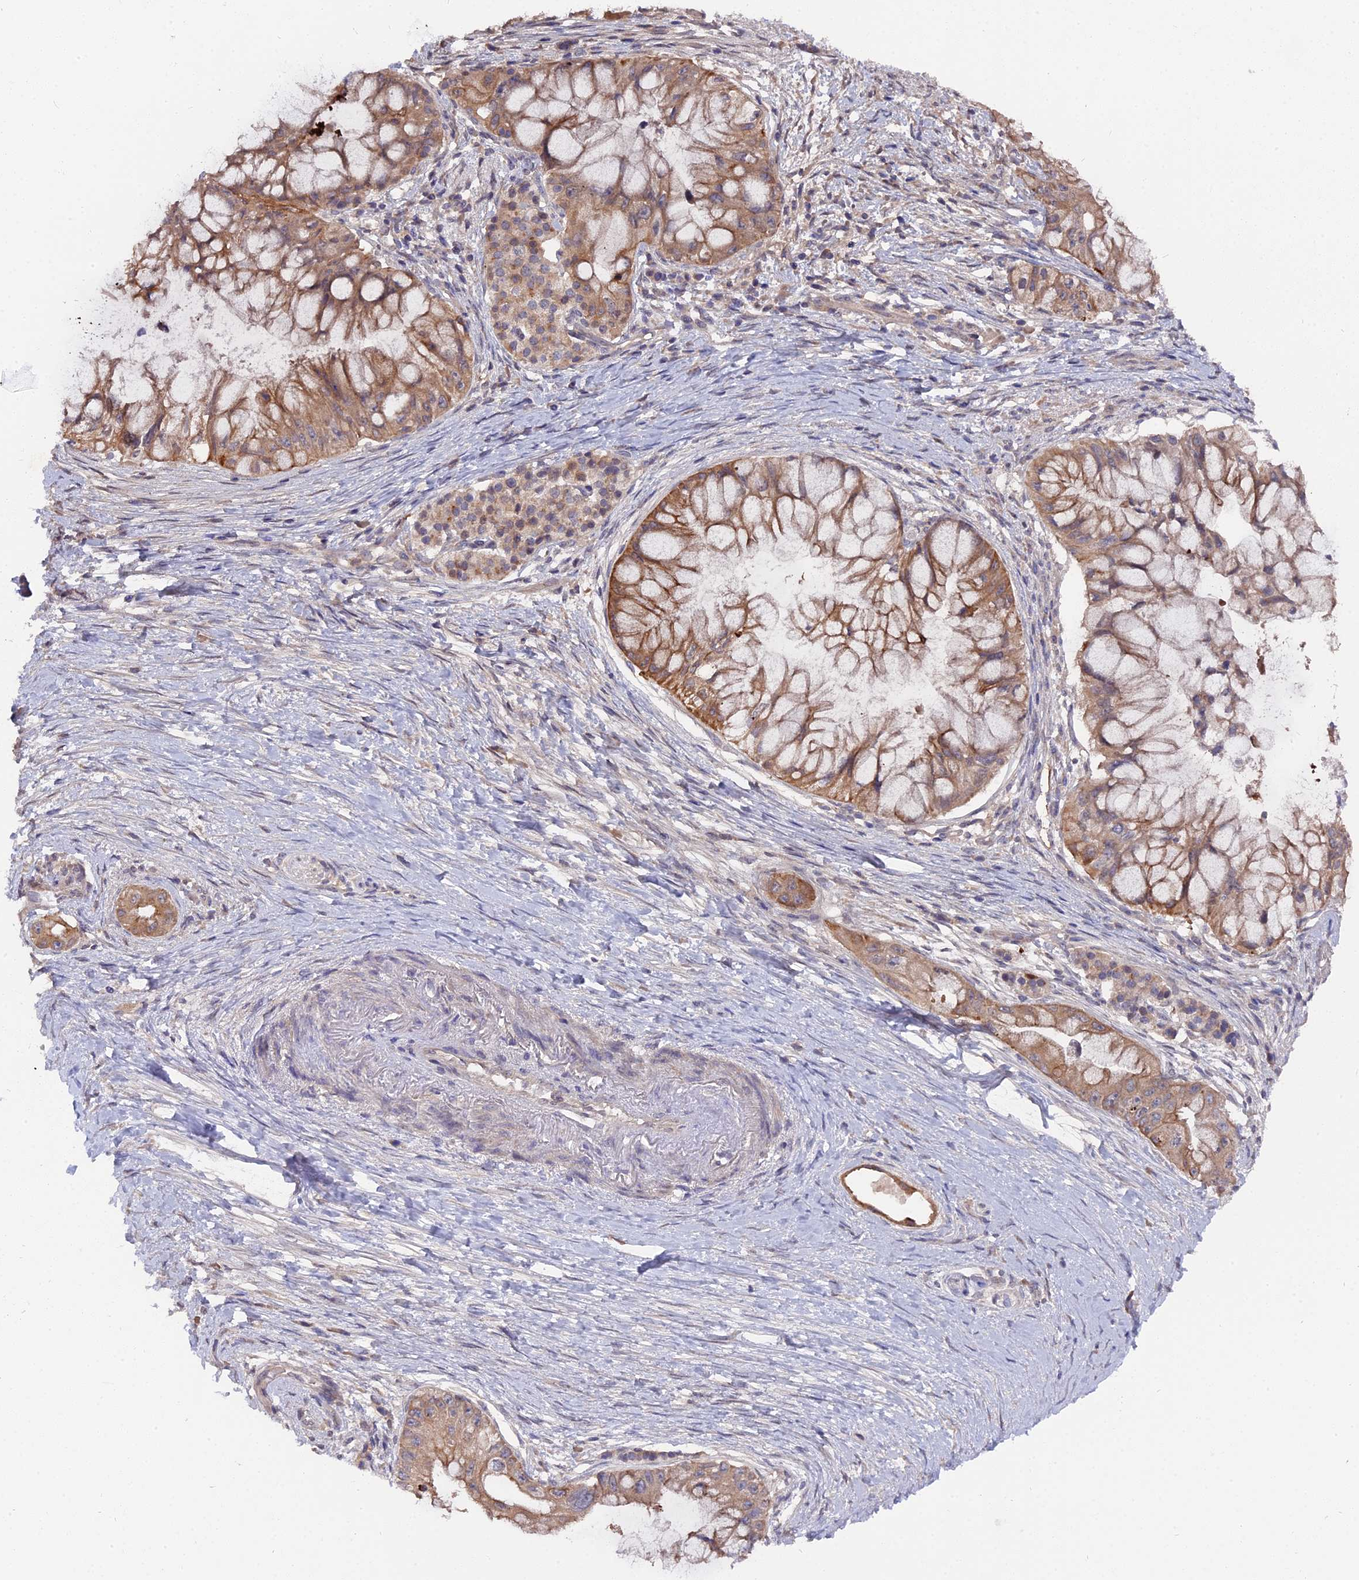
{"staining": {"intensity": "moderate", "quantity": ">75%", "location": "cytoplasmic/membranous"}, "tissue": "pancreatic cancer", "cell_type": "Tumor cells", "image_type": "cancer", "snomed": [{"axis": "morphology", "description": "Adenocarcinoma, NOS"}, {"axis": "topography", "description": "Pancreas"}], "caption": "Brown immunohistochemical staining in adenocarcinoma (pancreatic) demonstrates moderate cytoplasmic/membranous positivity in approximately >75% of tumor cells. (DAB (3,3'-diaminobenzidine) IHC with brightfield microscopy, high magnification).", "gene": "ZCCHC2", "patient": {"sex": "male", "age": 48}}